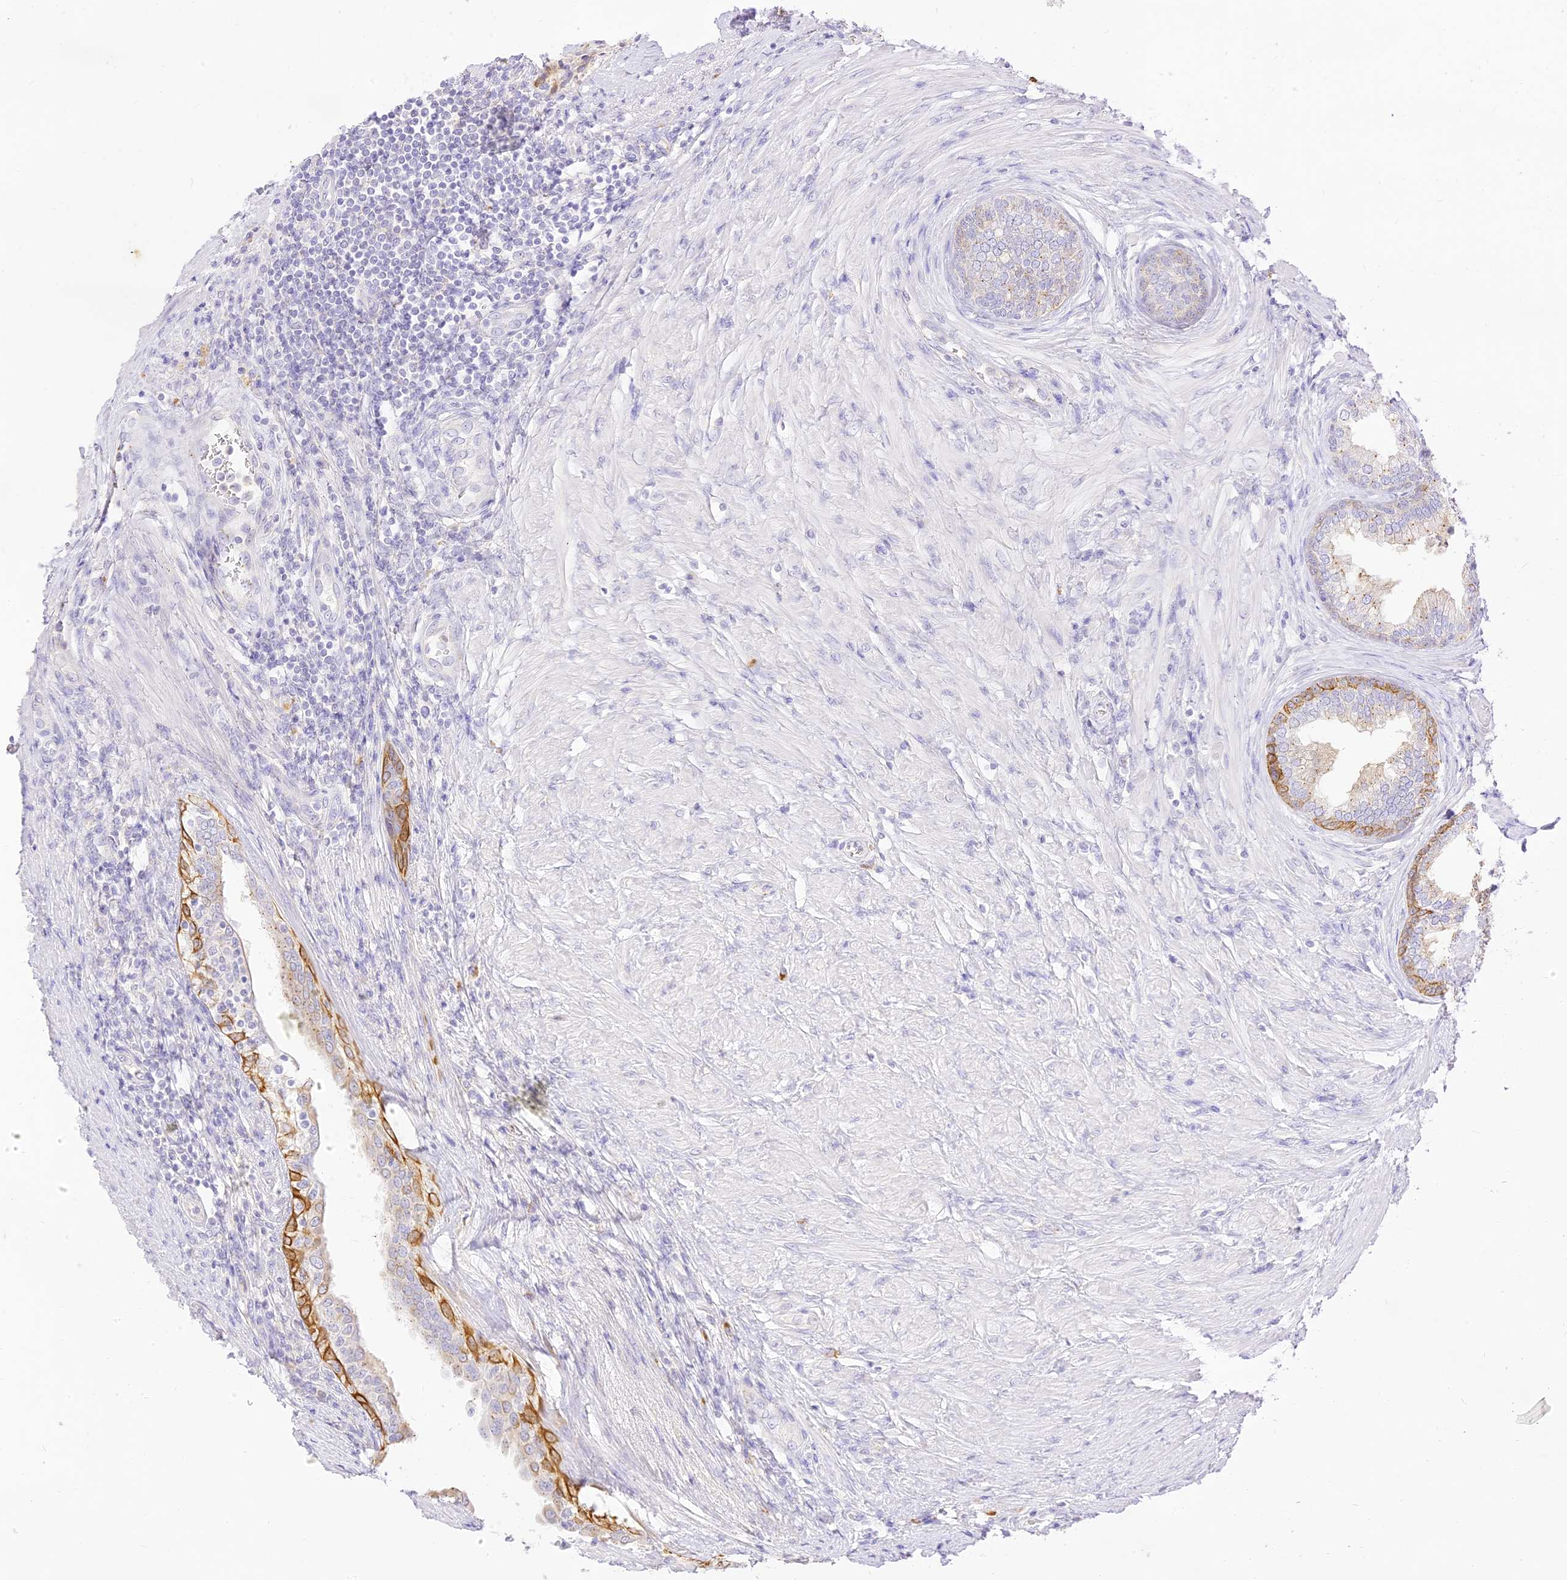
{"staining": {"intensity": "strong", "quantity": "25%-75%", "location": "cytoplasmic/membranous"}, "tissue": "prostate", "cell_type": "Glandular cells", "image_type": "normal", "snomed": [{"axis": "morphology", "description": "Normal tissue, NOS"}, {"axis": "topography", "description": "Prostate"}], "caption": "Prostate stained with DAB immunohistochemistry shows high levels of strong cytoplasmic/membranous staining in approximately 25%-75% of glandular cells.", "gene": "SEC13", "patient": {"sex": "male", "age": 76}}